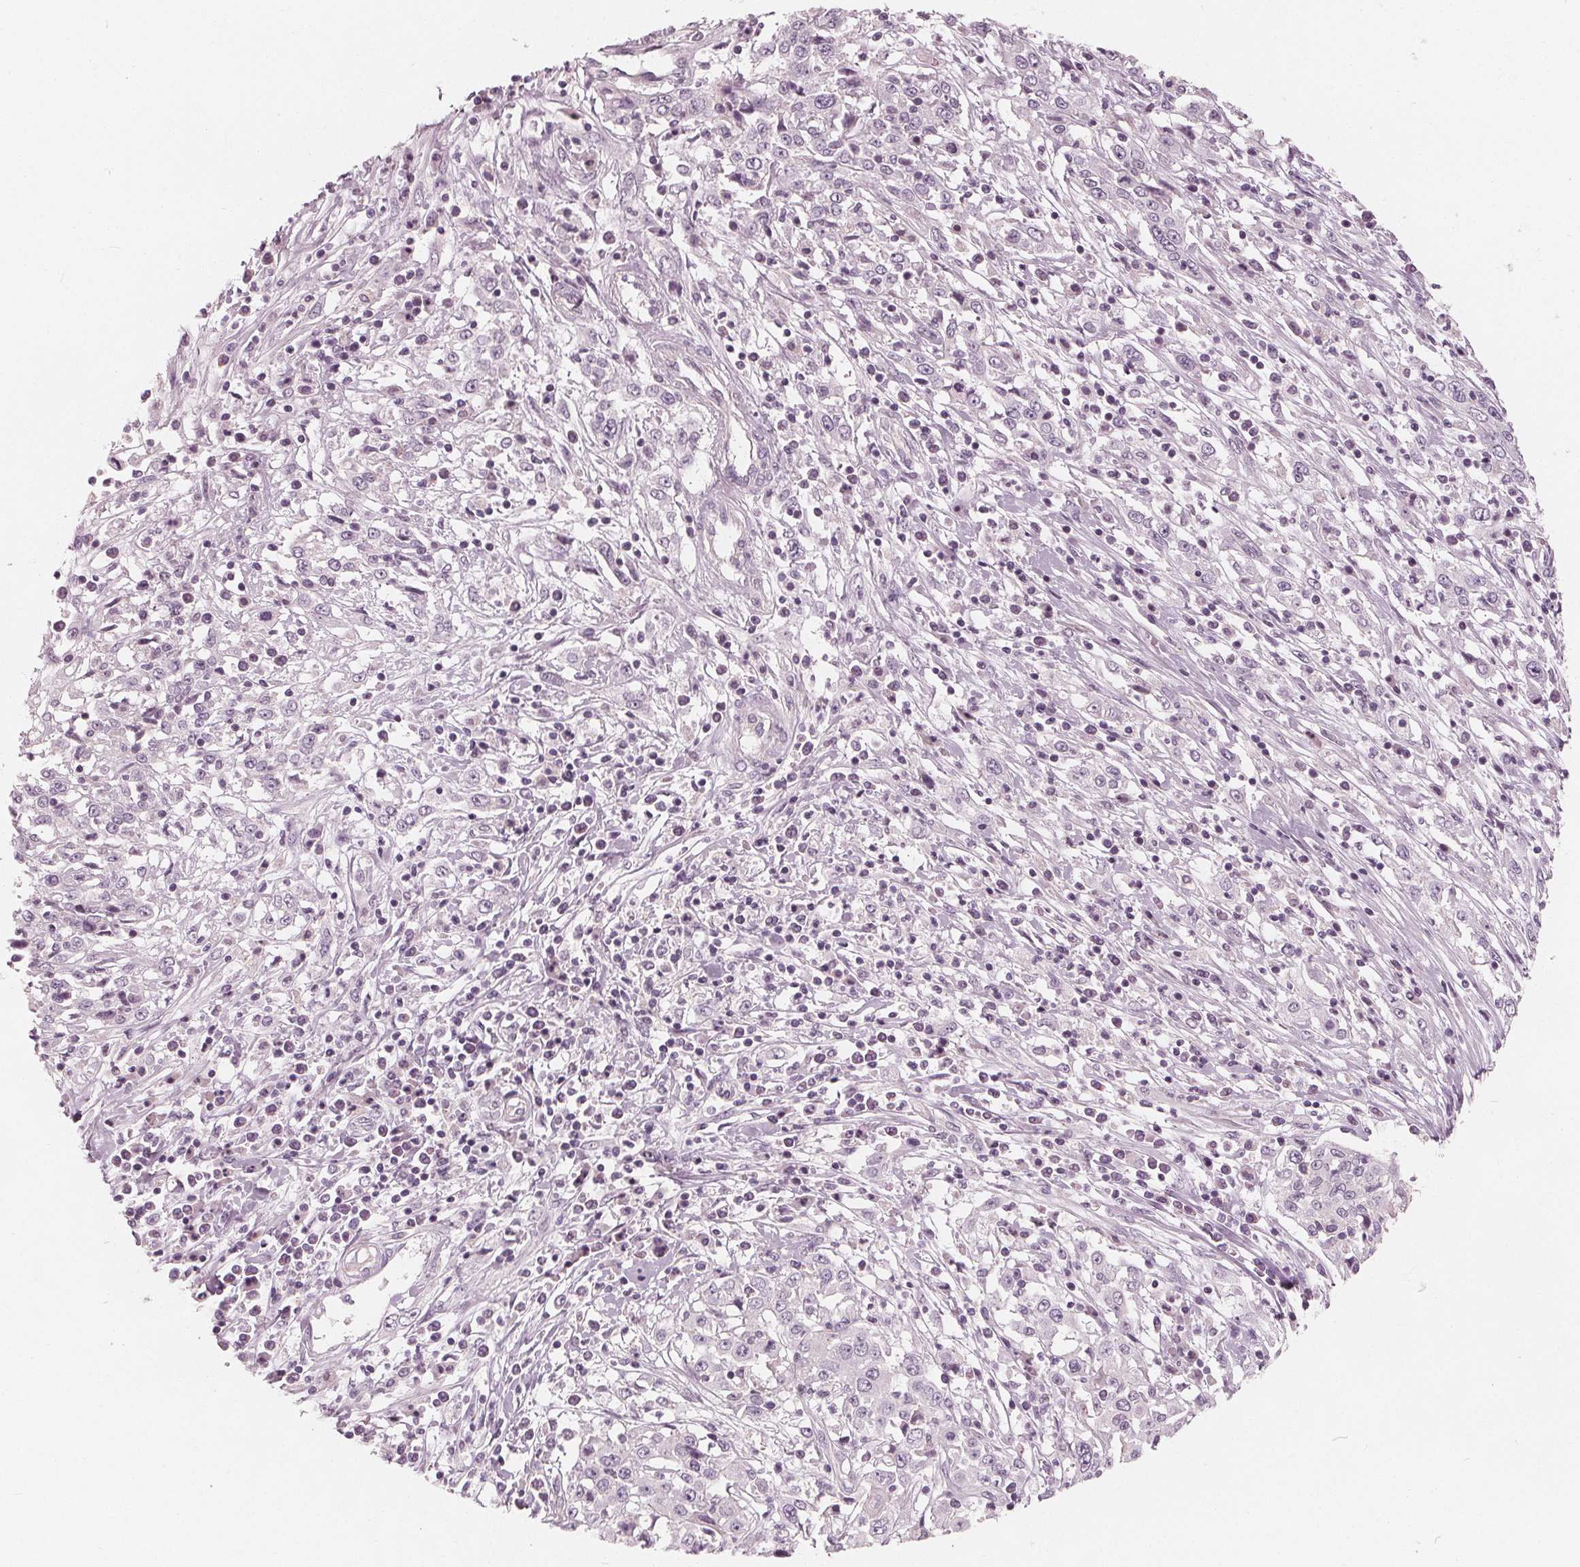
{"staining": {"intensity": "negative", "quantity": "none", "location": "none"}, "tissue": "cervical cancer", "cell_type": "Tumor cells", "image_type": "cancer", "snomed": [{"axis": "morphology", "description": "Adenocarcinoma, NOS"}, {"axis": "topography", "description": "Cervix"}], "caption": "The immunohistochemistry photomicrograph has no significant staining in tumor cells of cervical adenocarcinoma tissue.", "gene": "SAT2", "patient": {"sex": "female", "age": 40}}